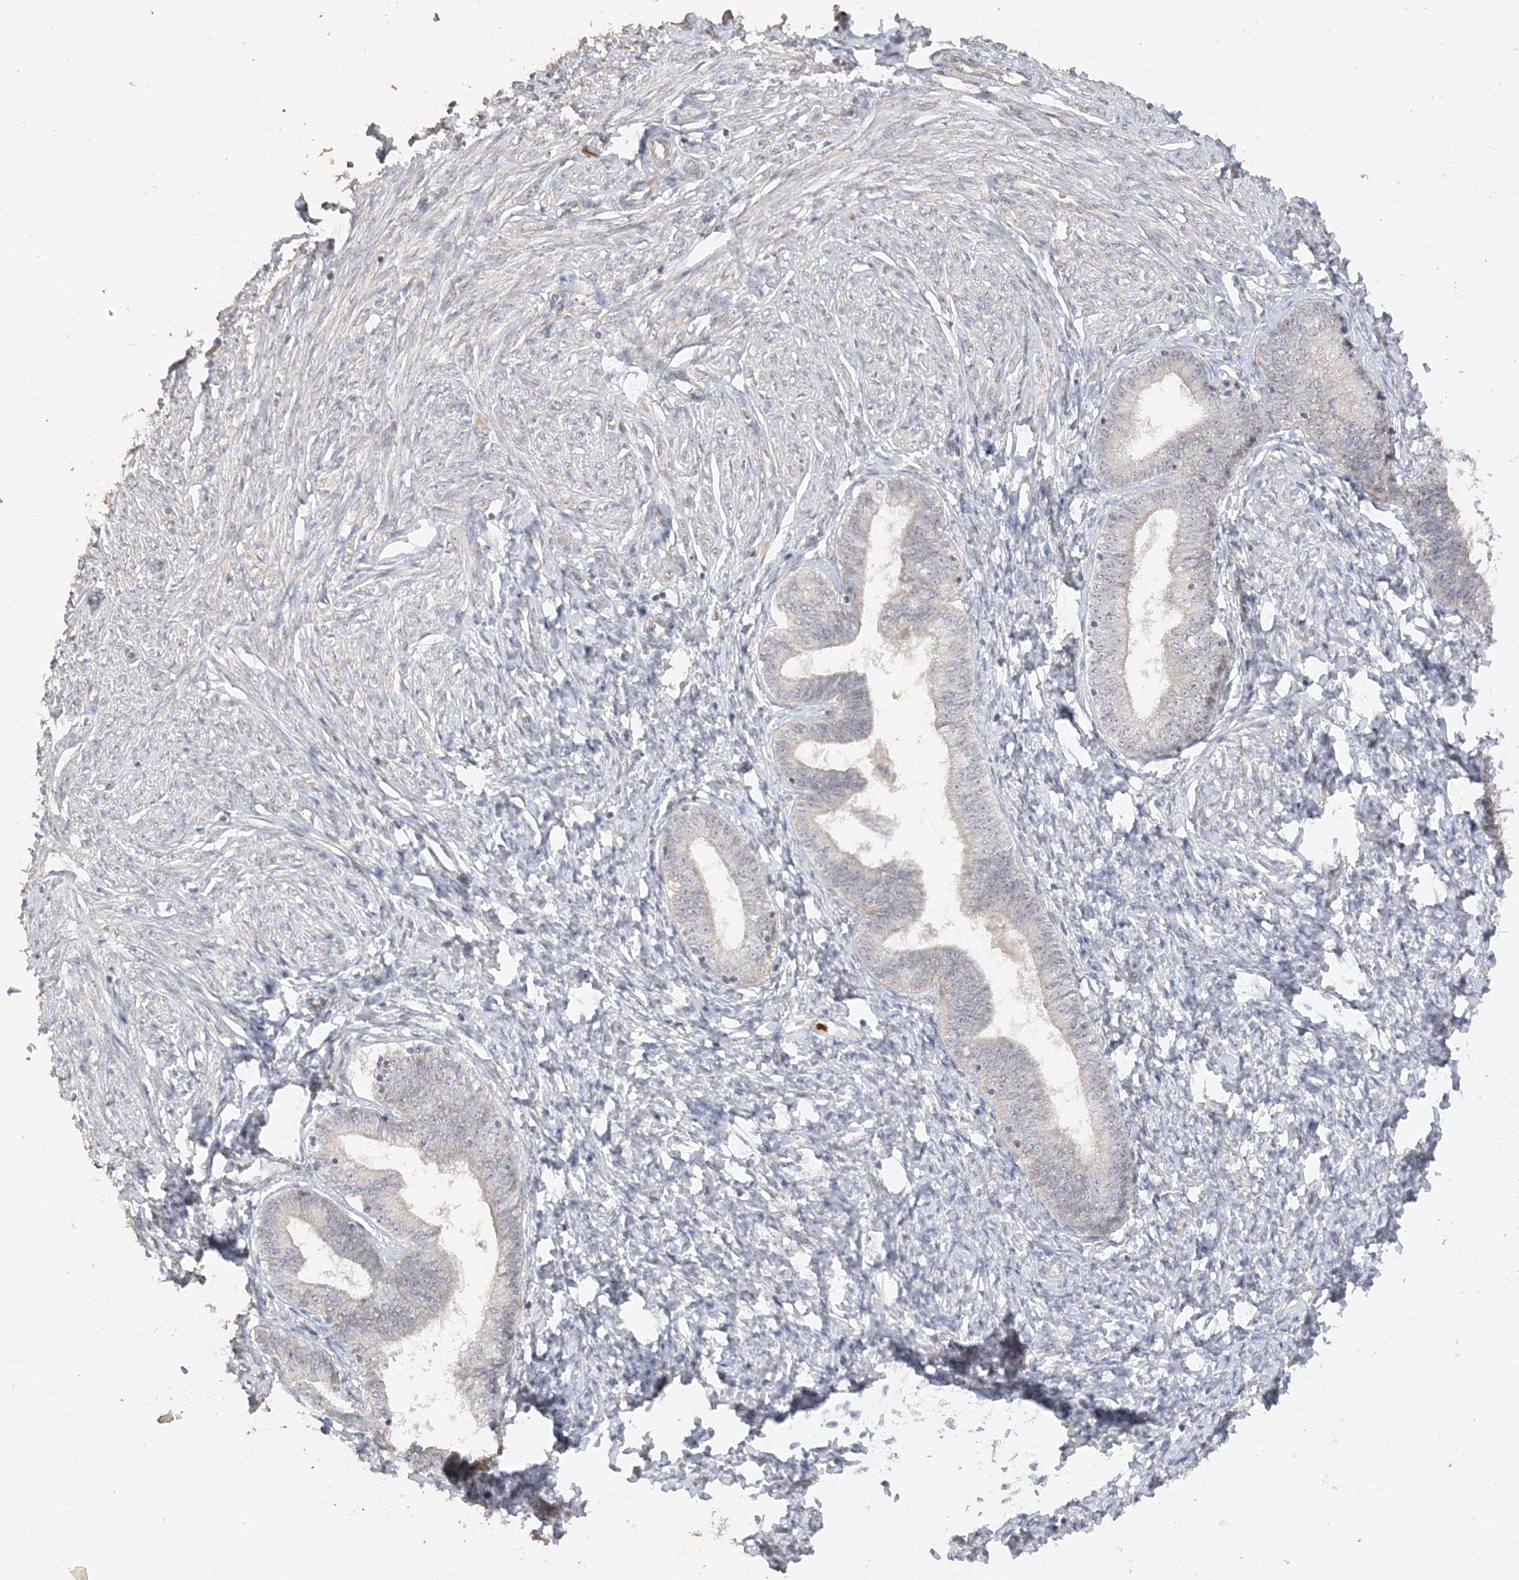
{"staining": {"intensity": "negative", "quantity": "none", "location": "none"}, "tissue": "endometrium", "cell_type": "Cells in endometrial stroma", "image_type": "normal", "snomed": [{"axis": "morphology", "description": "Normal tissue, NOS"}, {"axis": "topography", "description": "Endometrium"}], "caption": "Endometrium stained for a protein using IHC displays no staining cells in endometrial stroma.", "gene": "DDX18", "patient": {"sex": "female", "age": 72}}